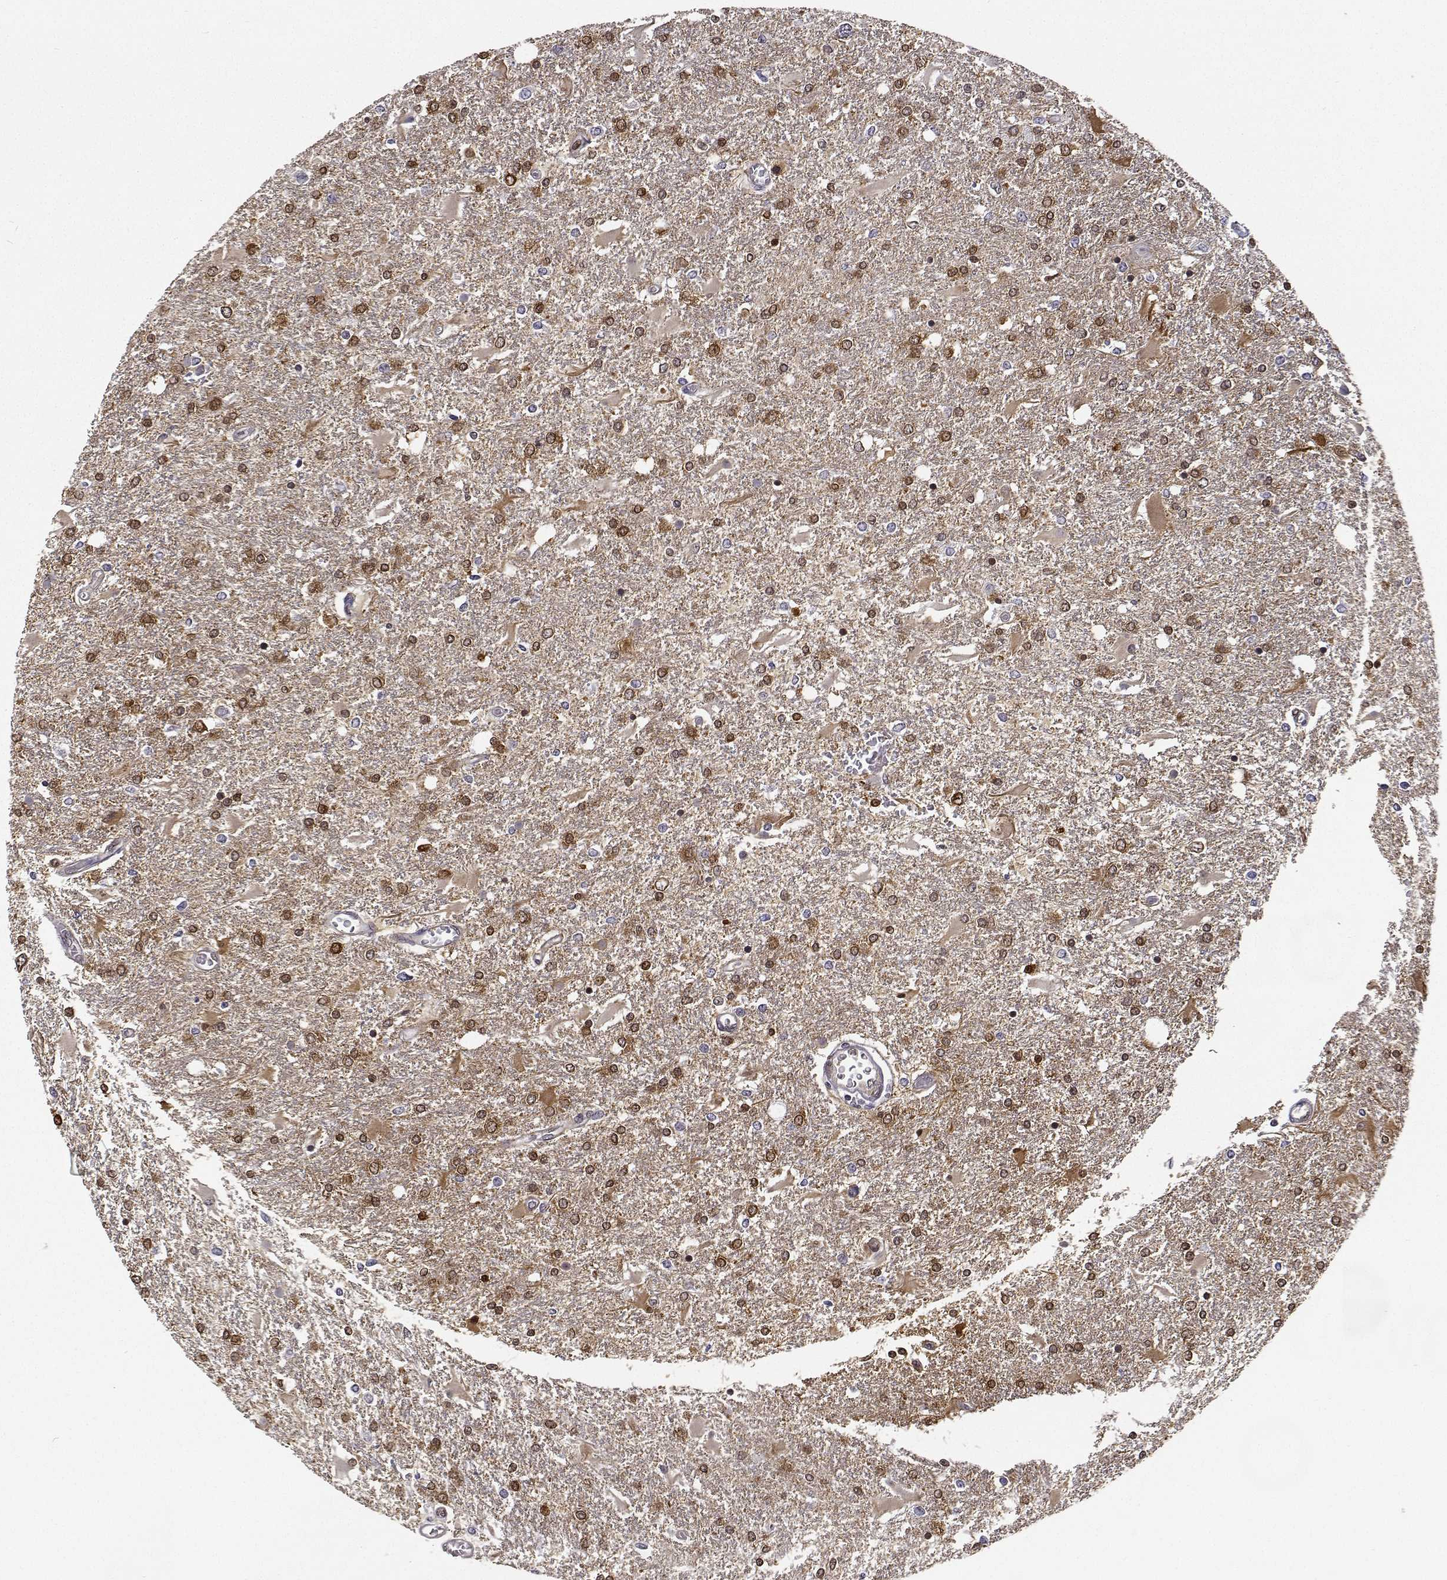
{"staining": {"intensity": "moderate", "quantity": ">75%", "location": "cytoplasmic/membranous,nuclear"}, "tissue": "glioma", "cell_type": "Tumor cells", "image_type": "cancer", "snomed": [{"axis": "morphology", "description": "Glioma, malignant, High grade"}, {"axis": "topography", "description": "Cerebral cortex"}], "caption": "Immunohistochemistry (IHC) of human glioma demonstrates medium levels of moderate cytoplasmic/membranous and nuclear positivity in approximately >75% of tumor cells. The staining was performed using DAB (3,3'-diaminobenzidine), with brown indicating positive protein expression. Nuclei are stained blue with hematoxylin.", "gene": "PHGDH", "patient": {"sex": "male", "age": 79}}